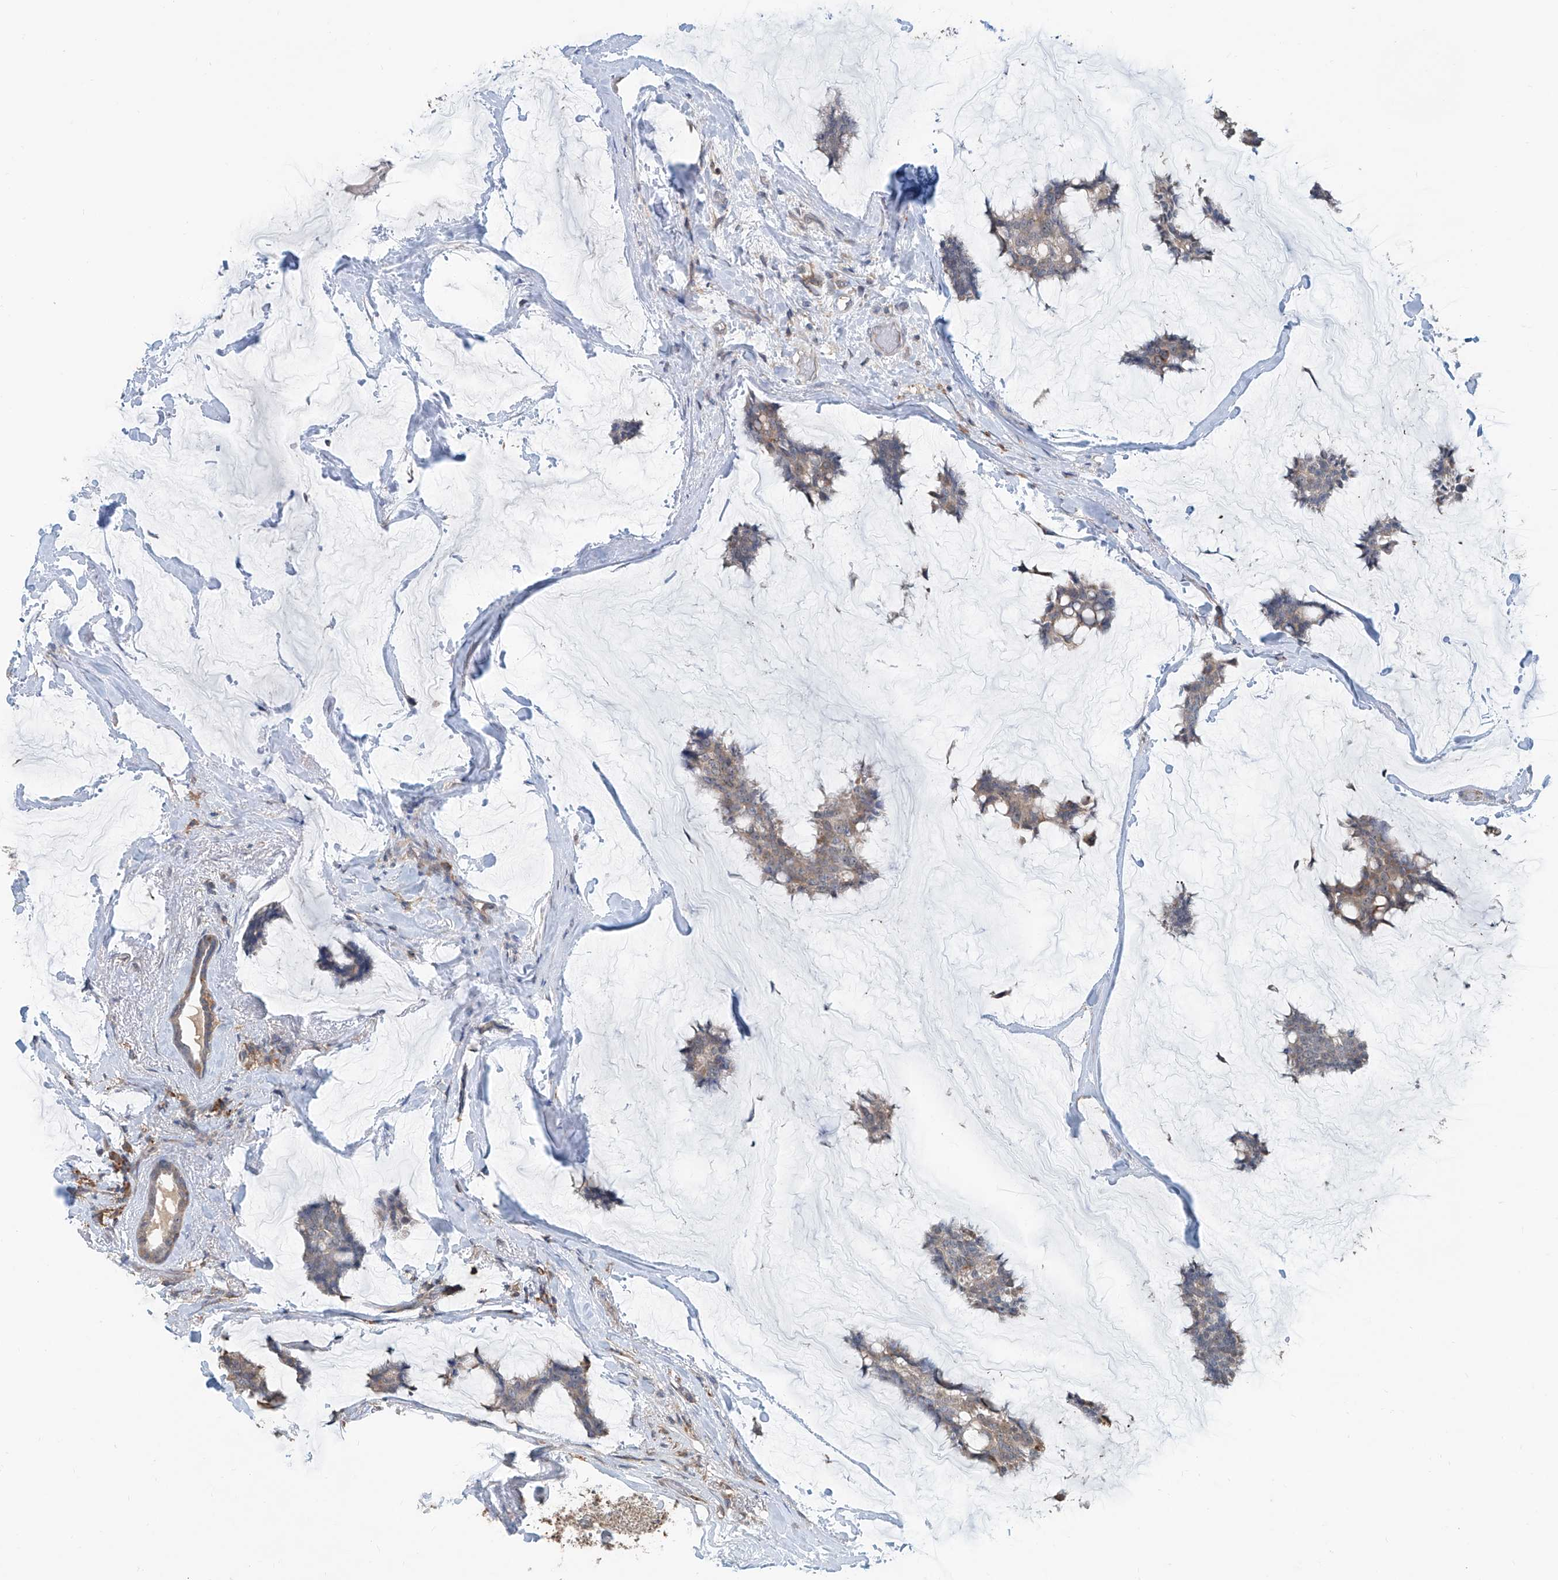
{"staining": {"intensity": "weak", "quantity": ">75%", "location": "cytoplasmic/membranous"}, "tissue": "breast cancer", "cell_type": "Tumor cells", "image_type": "cancer", "snomed": [{"axis": "morphology", "description": "Duct carcinoma"}, {"axis": "topography", "description": "Breast"}], "caption": "This is an image of immunohistochemistry (IHC) staining of breast infiltrating ductal carcinoma, which shows weak staining in the cytoplasmic/membranous of tumor cells.", "gene": "KCNK10", "patient": {"sex": "female", "age": 93}}